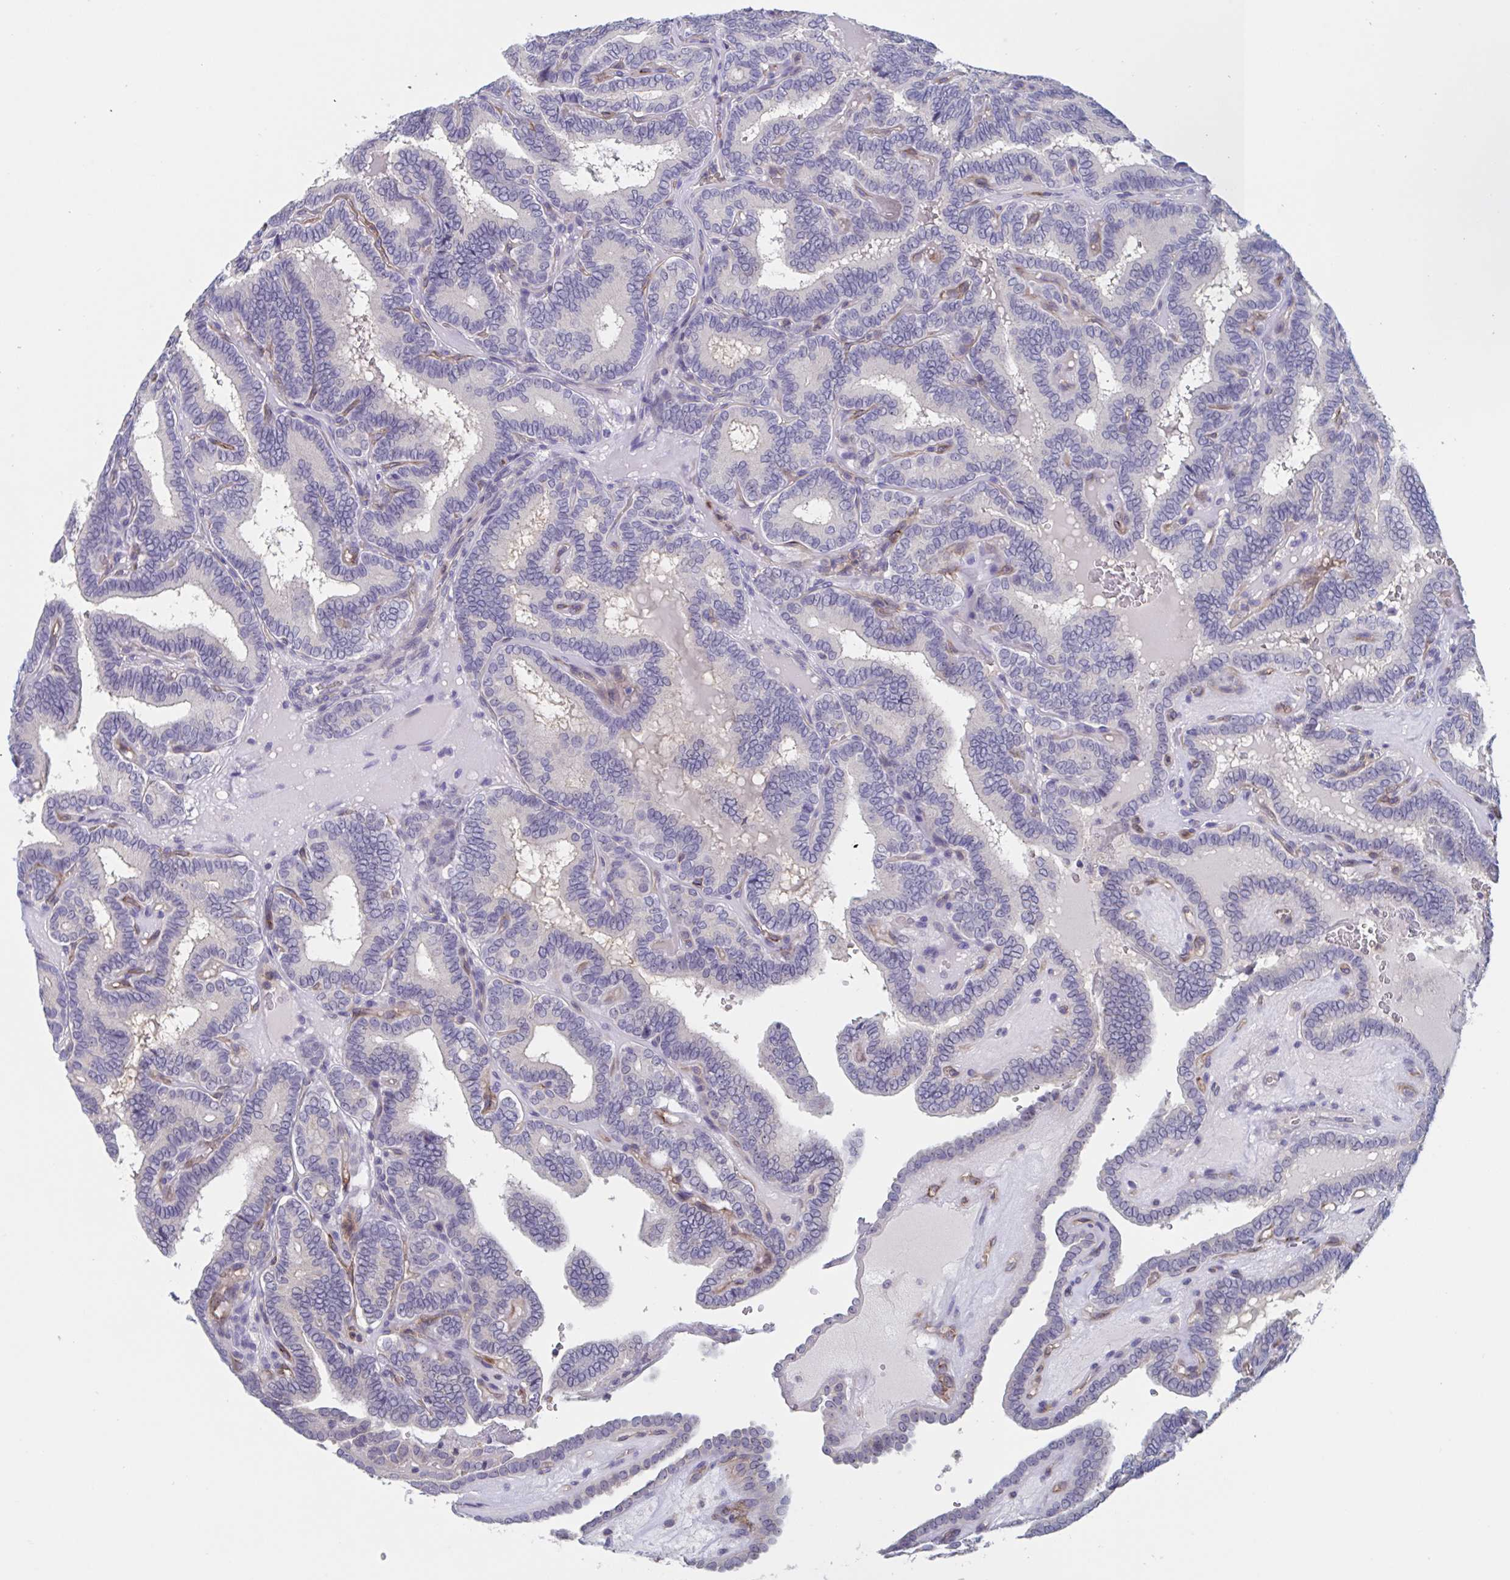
{"staining": {"intensity": "negative", "quantity": "none", "location": "none"}, "tissue": "thyroid cancer", "cell_type": "Tumor cells", "image_type": "cancer", "snomed": [{"axis": "morphology", "description": "Papillary adenocarcinoma, NOS"}, {"axis": "topography", "description": "Thyroid gland"}], "caption": "Tumor cells show no significant staining in thyroid cancer (papillary adenocarcinoma).", "gene": "ST14", "patient": {"sex": "female", "age": 21}}